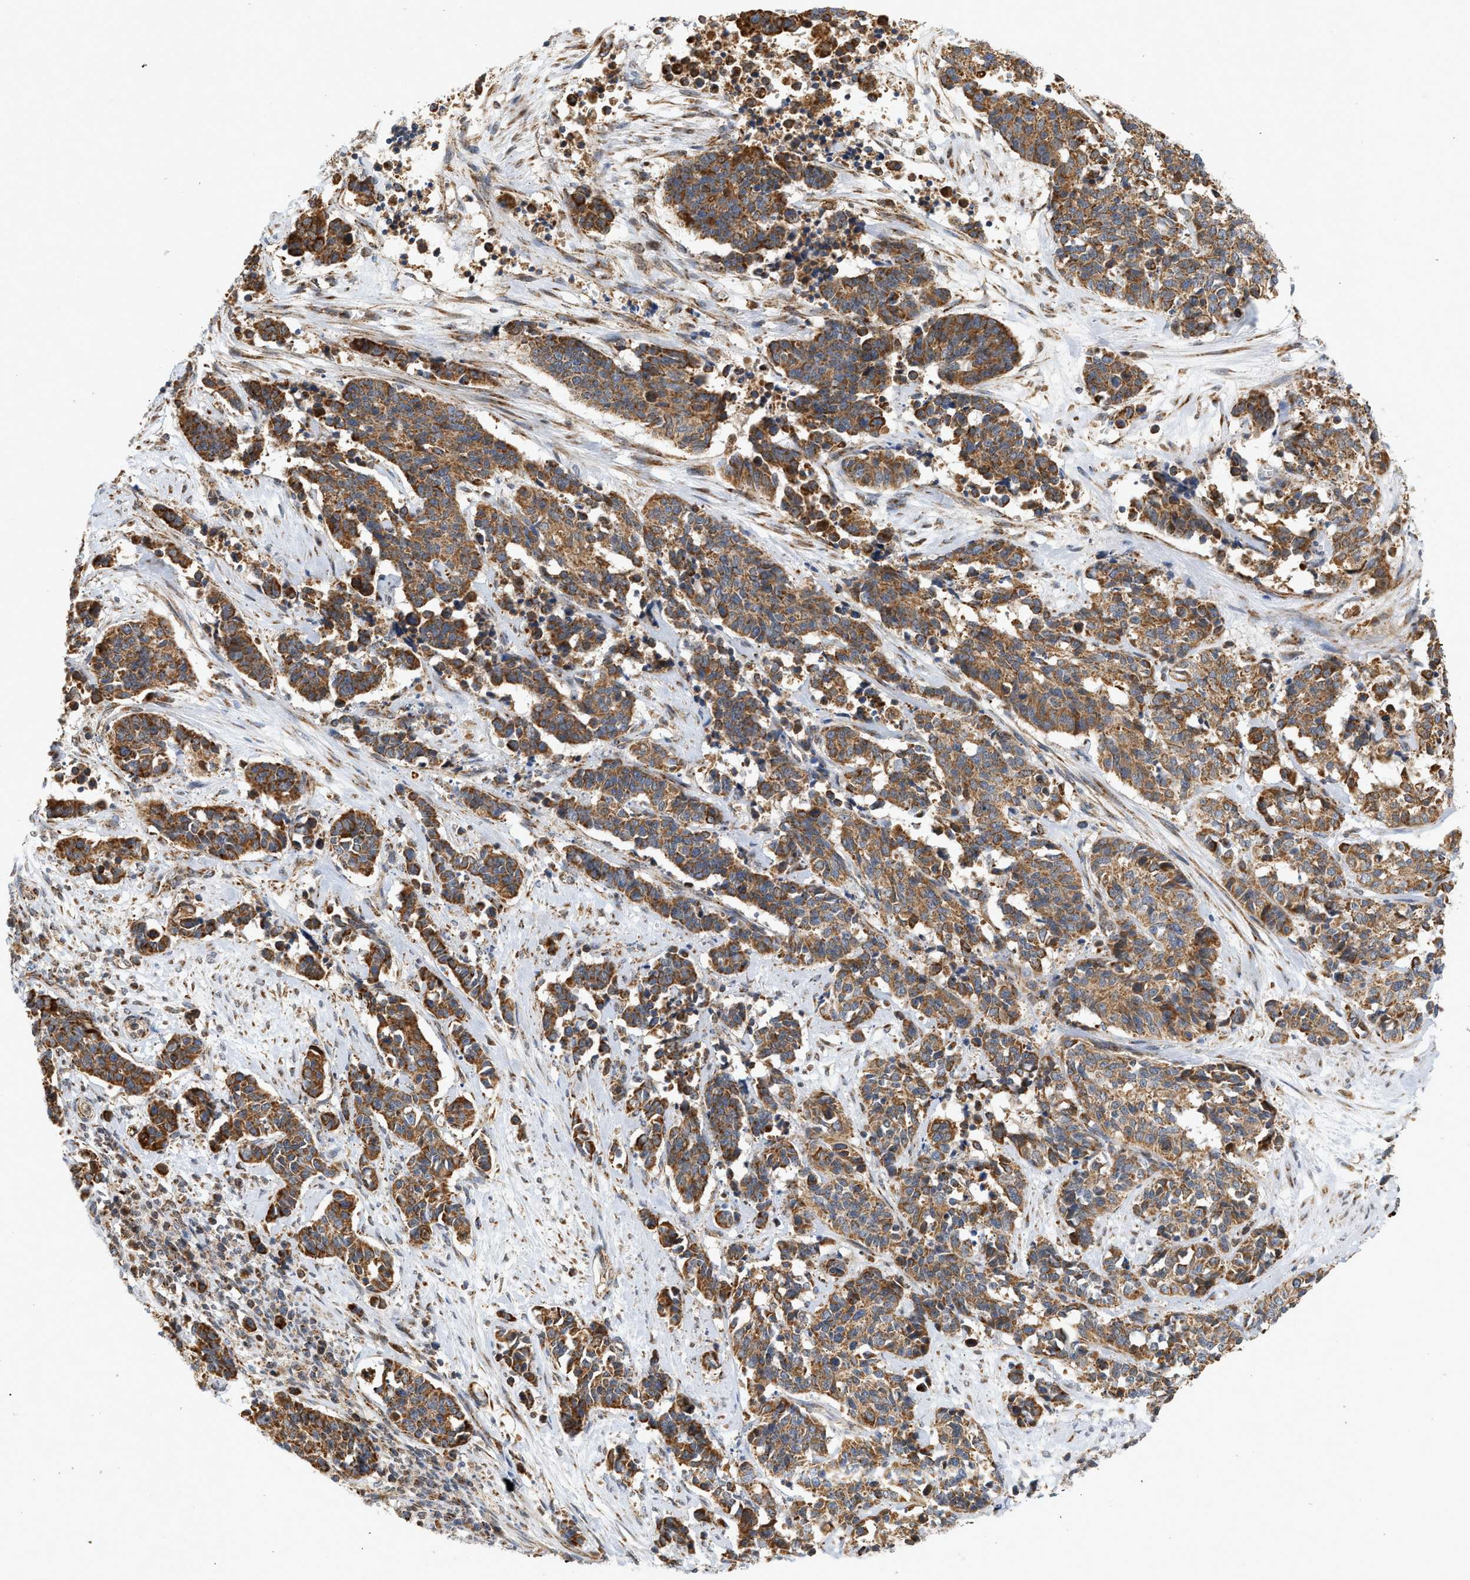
{"staining": {"intensity": "strong", "quantity": ">75%", "location": "cytoplasmic/membranous"}, "tissue": "cervical cancer", "cell_type": "Tumor cells", "image_type": "cancer", "snomed": [{"axis": "morphology", "description": "Squamous cell carcinoma, NOS"}, {"axis": "topography", "description": "Cervix"}], "caption": "Immunohistochemistry (IHC) (DAB (3,3'-diaminobenzidine)) staining of squamous cell carcinoma (cervical) shows strong cytoplasmic/membranous protein staining in about >75% of tumor cells.", "gene": "MCU", "patient": {"sex": "female", "age": 35}}